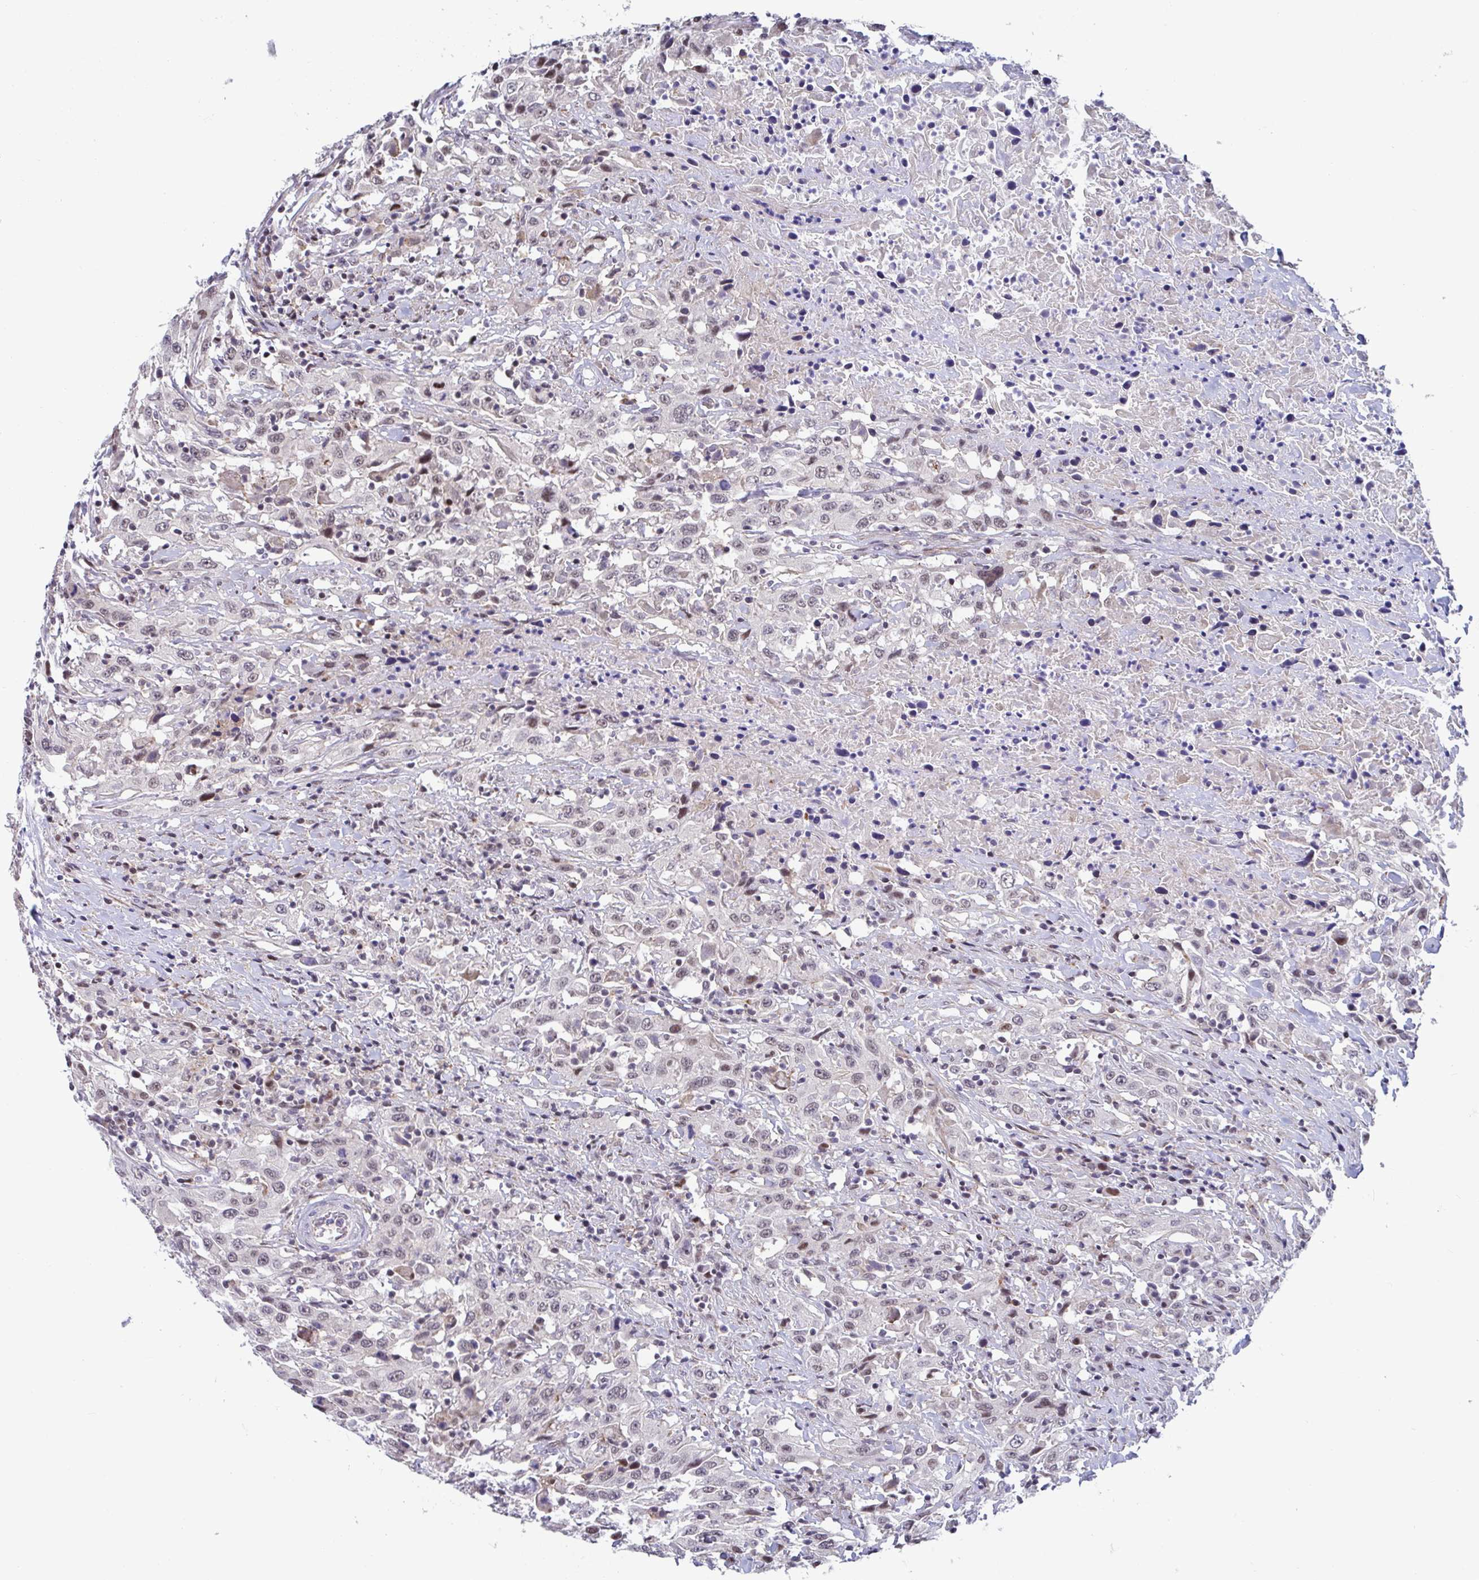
{"staining": {"intensity": "weak", "quantity": "25%-75%", "location": "nuclear"}, "tissue": "urothelial cancer", "cell_type": "Tumor cells", "image_type": "cancer", "snomed": [{"axis": "morphology", "description": "Urothelial carcinoma, High grade"}, {"axis": "topography", "description": "Urinary bladder"}], "caption": "Tumor cells display weak nuclear positivity in approximately 25%-75% of cells in high-grade urothelial carcinoma. (DAB IHC with brightfield microscopy, high magnification).", "gene": "WDR72", "patient": {"sex": "male", "age": 61}}